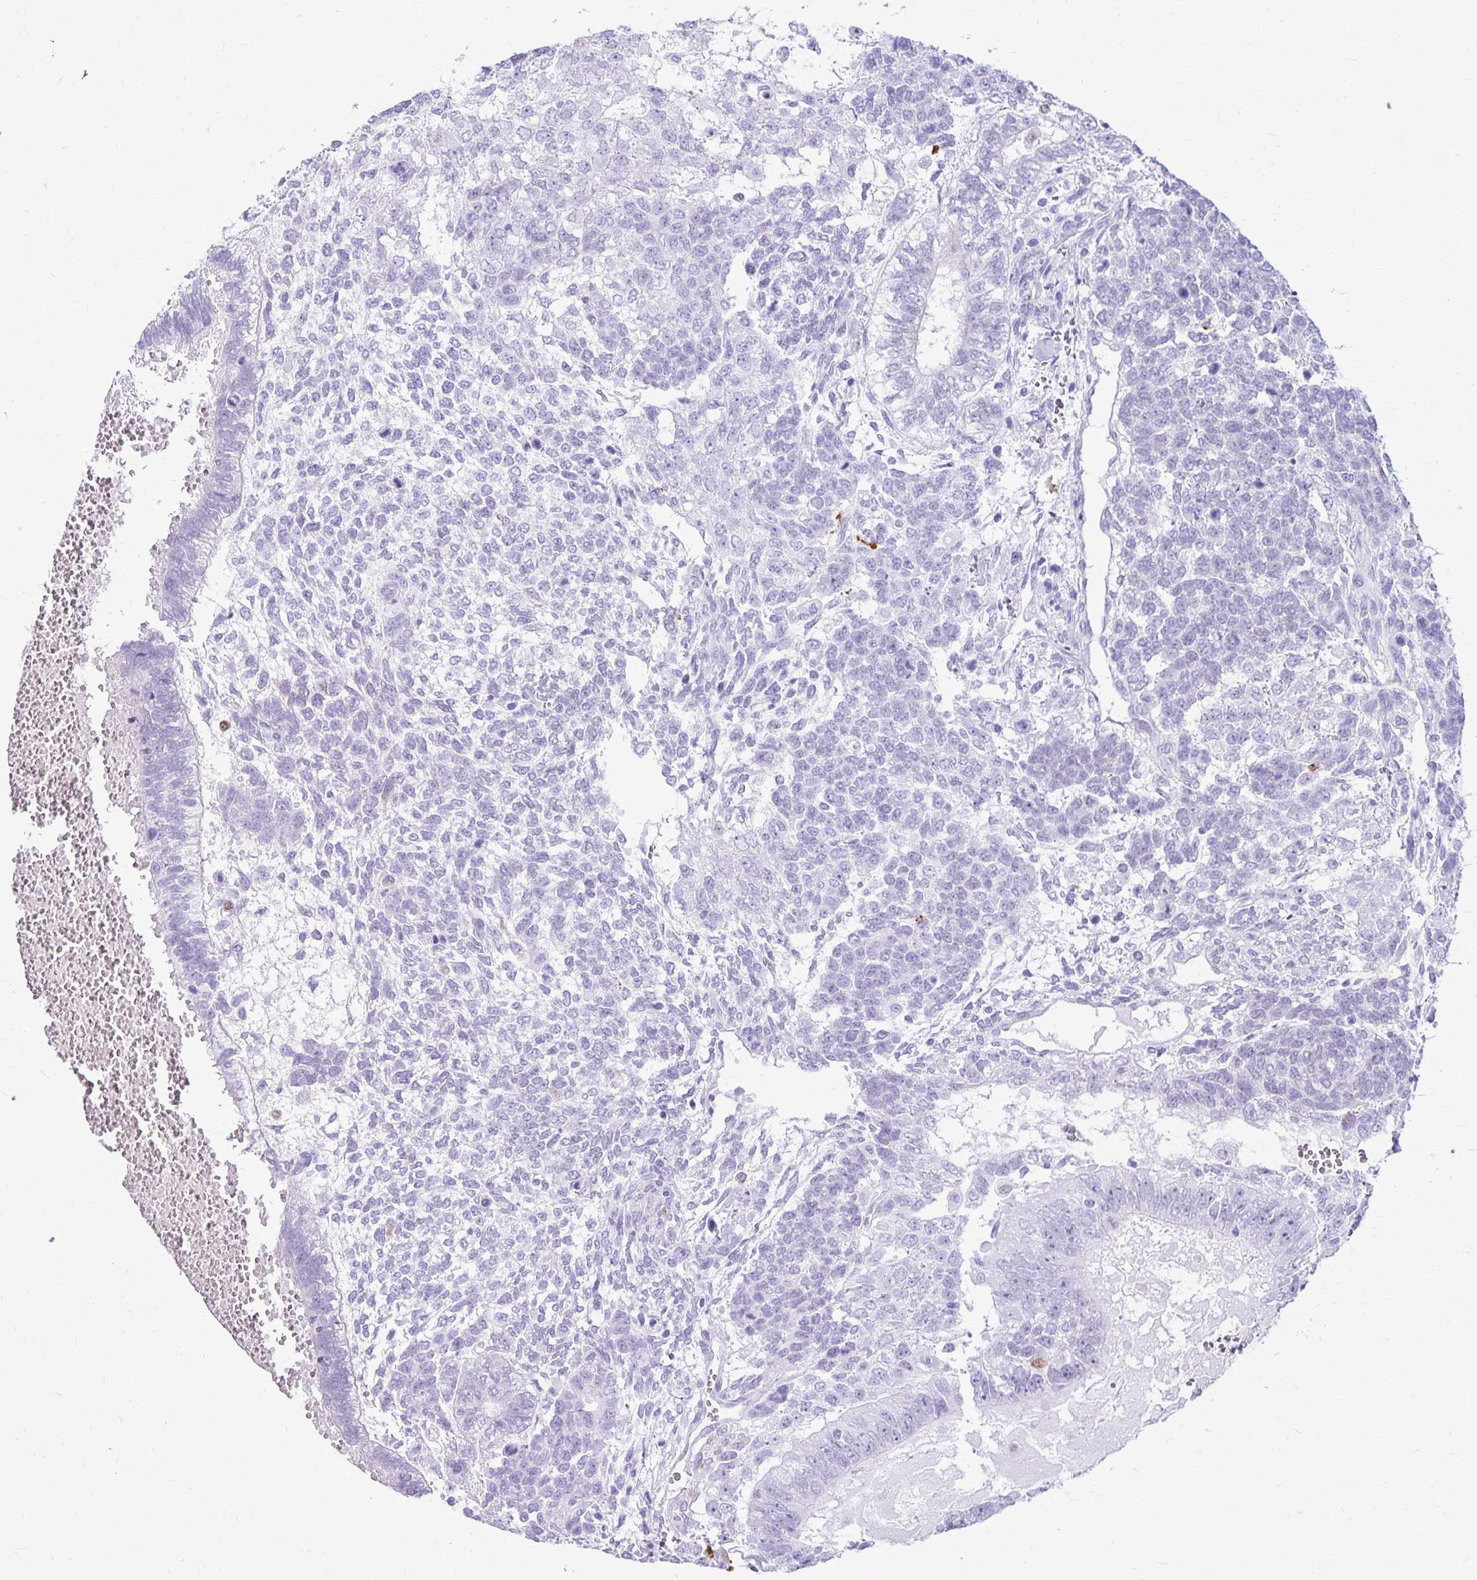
{"staining": {"intensity": "negative", "quantity": "none", "location": "none"}, "tissue": "testis cancer", "cell_type": "Tumor cells", "image_type": "cancer", "snomed": [{"axis": "morphology", "description": "Normal tissue, NOS"}, {"axis": "morphology", "description": "Carcinoma, Embryonal, NOS"}, {"axis": "topography", "description": "Testis"}, {"axis": "topography", "description": "Epididymis"}], "caption": "A micrograph of embryonal carcinoma (testis) stained for a protein displays no brown staining in tumor cells. Brightfield microscopy of IHC stained with DAB (3,3'-diaminobenzidine) (brown) and hematoxylin (blue), captured at high magnification.", "gene": "RTN1", "patient": {"sex": "male", "age": 23}}